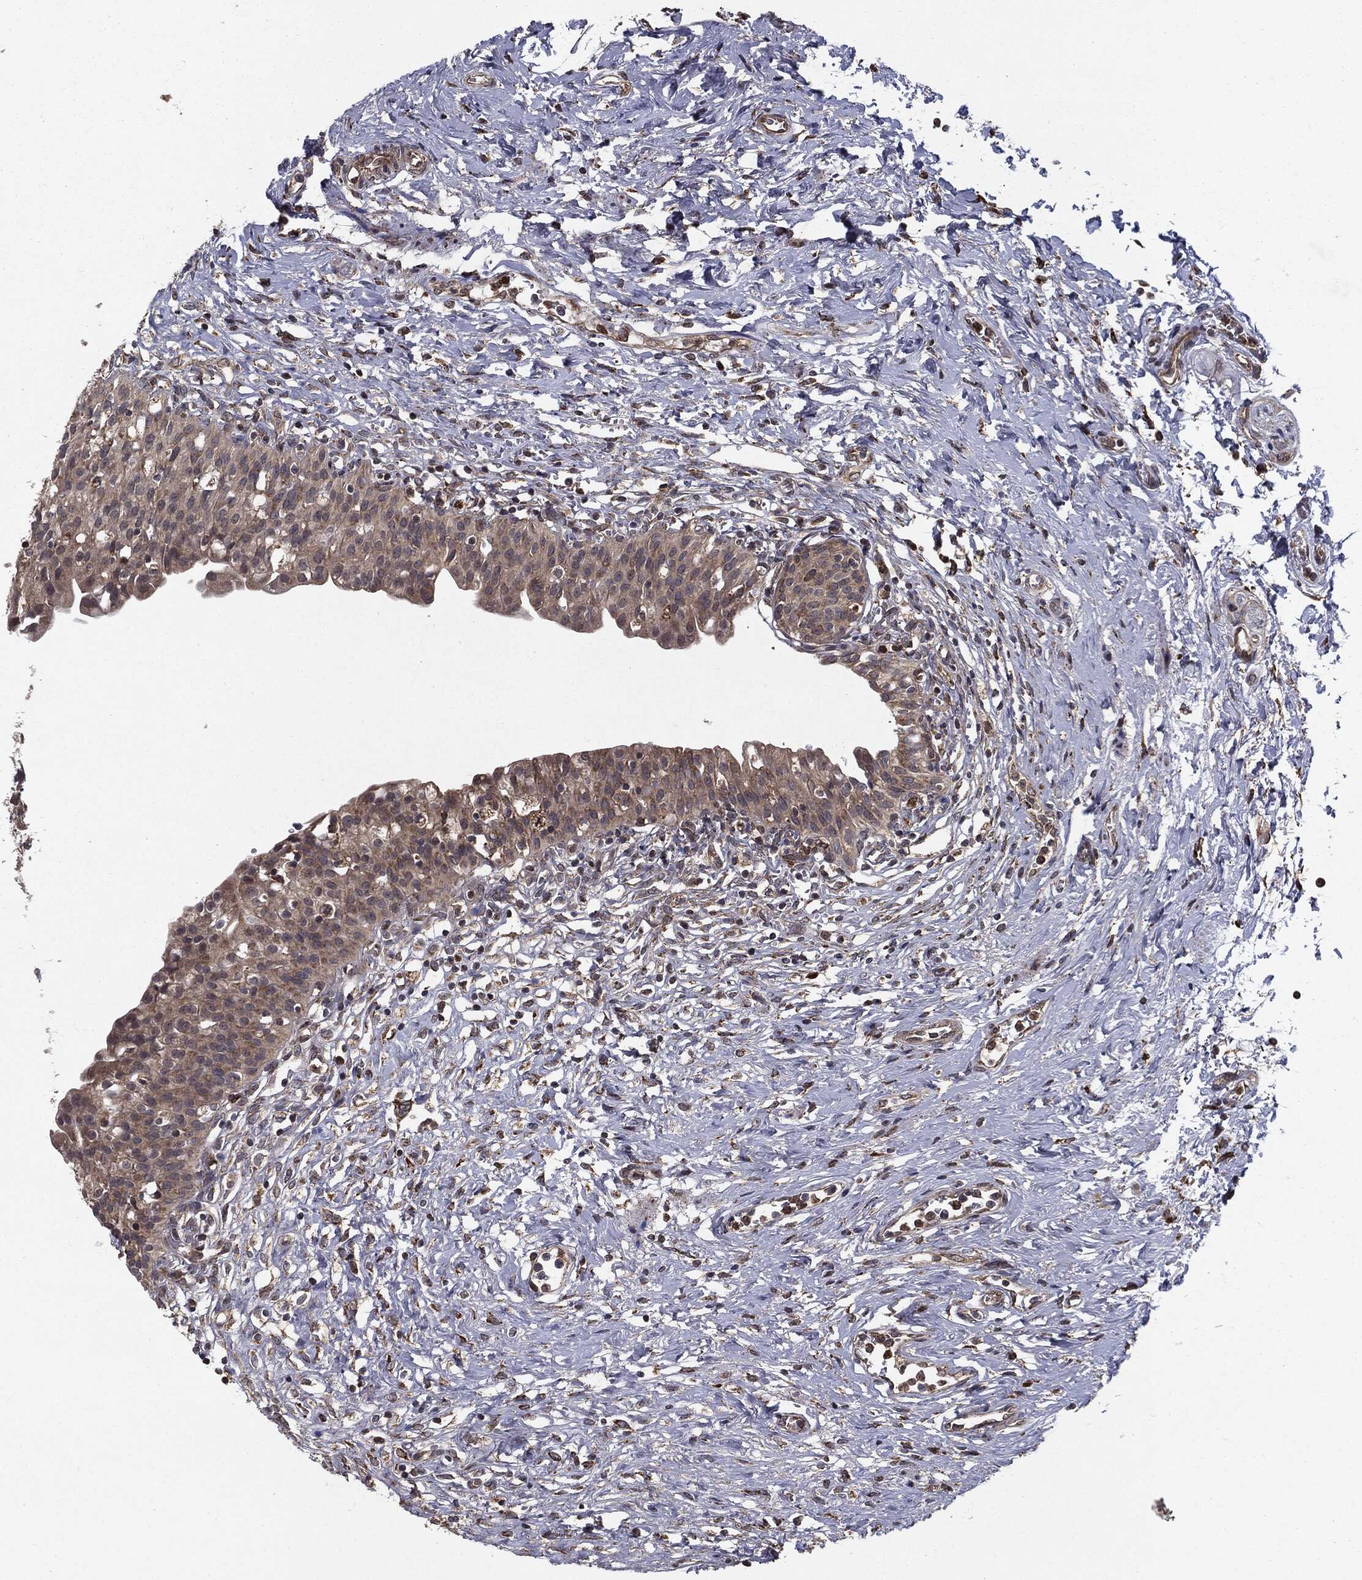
{"staining": {"intensity": "moderate", "quantity": "25%-75%", "location": "cytoplasmic/membranous"}, "tissue": "urinary bladder", "cell_type": "Urothelial cells", "image_type": "normal", "snomed": [{"axis": "morphology", "description": "Normal tissue, NOS"}, {"axis": "topography", "description": "Urinary bladder"}], "caption": "IHC micrograph of benign urinary bladder: human urinary bladder stained using immunohistochemistry exhibits medium levels of moderate protein expression localized specifically in the cytoplasmic/membranous of urothelial cells, appearing as a cytoplasmic/membranous brown color.", "gene": "HDAC5", "patient": {"sex": "male", "age": 76}}